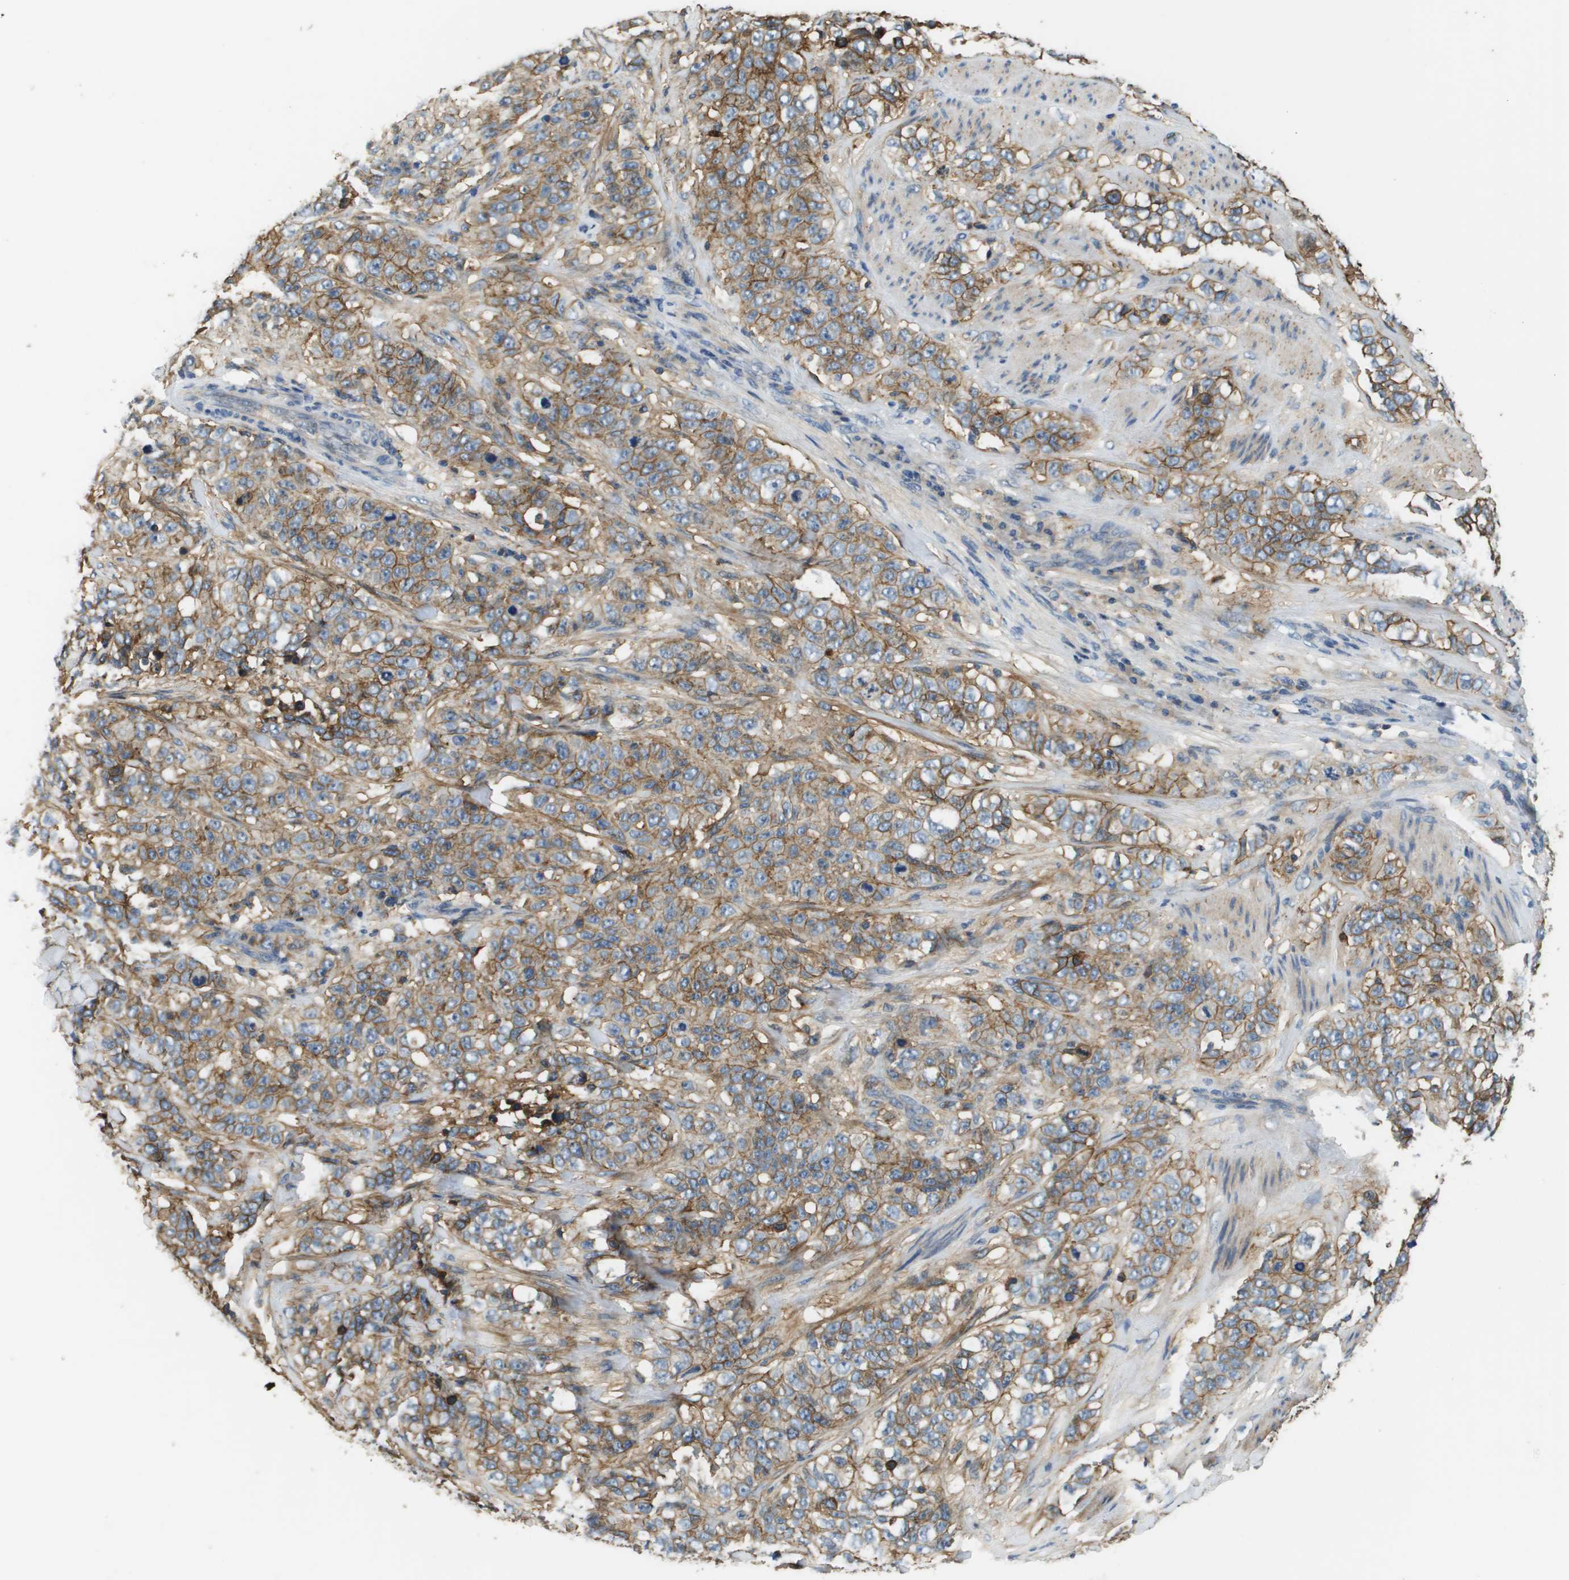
{"staining": {"intensity": "moderate", "quantity": ">75%", "location": "cytoplasmic/membranous"}, "tissue": "stomach cancer", "cell_type": "Tumor cells", "image_type": "cancer", "snomed": [{"axis": "morphology", "description": "Adenocarcinoma, NOS"}, {"axis": "topography", "description": "Stomach"}], "caption": "Immunohistochemical staining of stomach cancer (adenocarcinoma) exhibits moderate cytoplasmic/membranous protein positivity in approximately >75% of tumor cells.", "gene": "SLC16A3", "patient": {"sex": "male", "age": 48}}